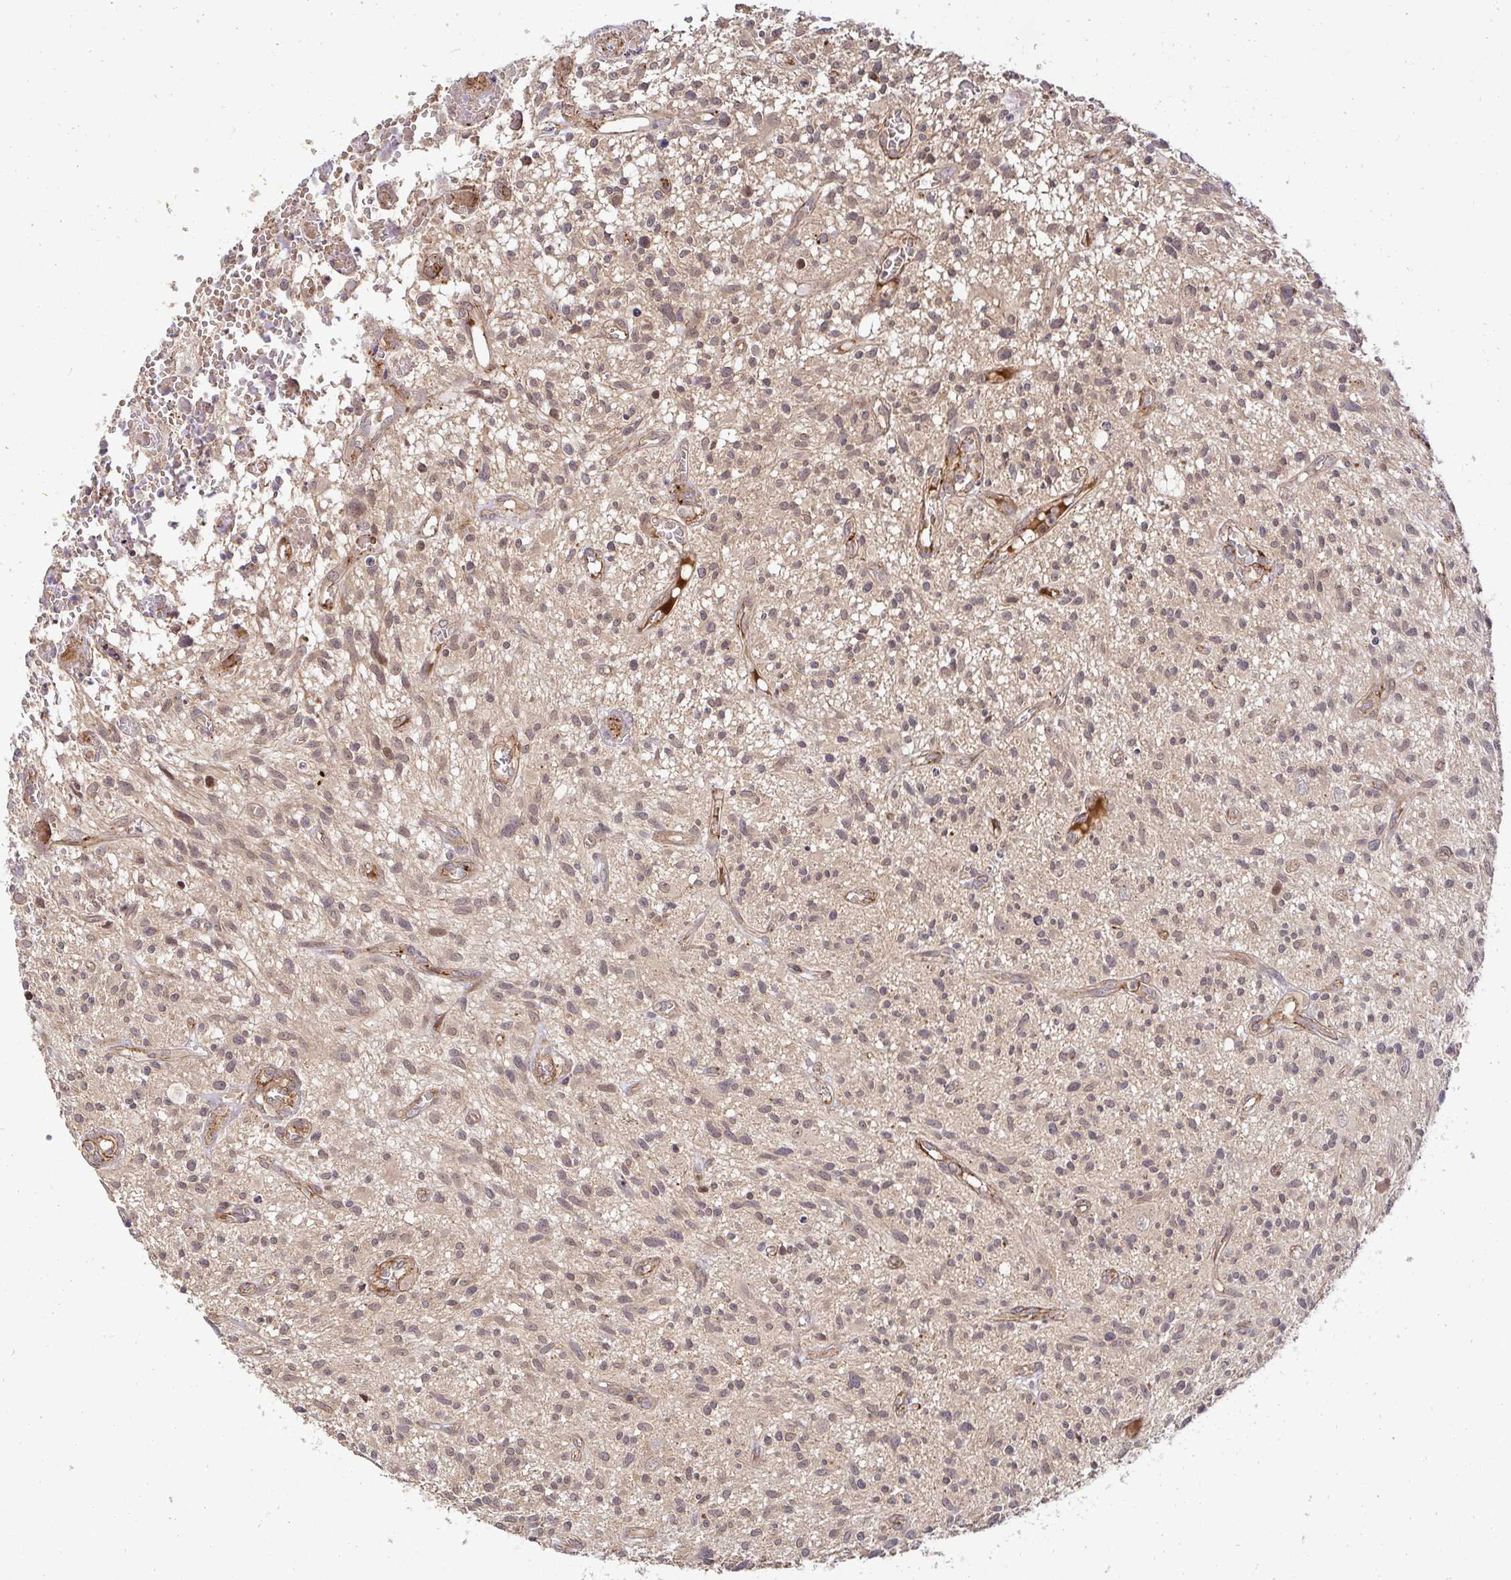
{"staining": {"intensity": "negative", "quantity": "none", "location": "none"}, "tissue": "glioma", "cell_type": "Tumor cells", "image_type": "cancer", "snomed": [{"axis": "morphology", "description": "Glioma, malignant, High grade"}, {"axis": "topography", "description": "Brain"}], "caption": "High magnification brightfield microscopy of glioma stained with DAB (brown) and counterstained with hematoxylin (blue): tumor cells show no significant positivity.", "gene": "PSMA4", "patient": {"sex": "male", "age": 75}}